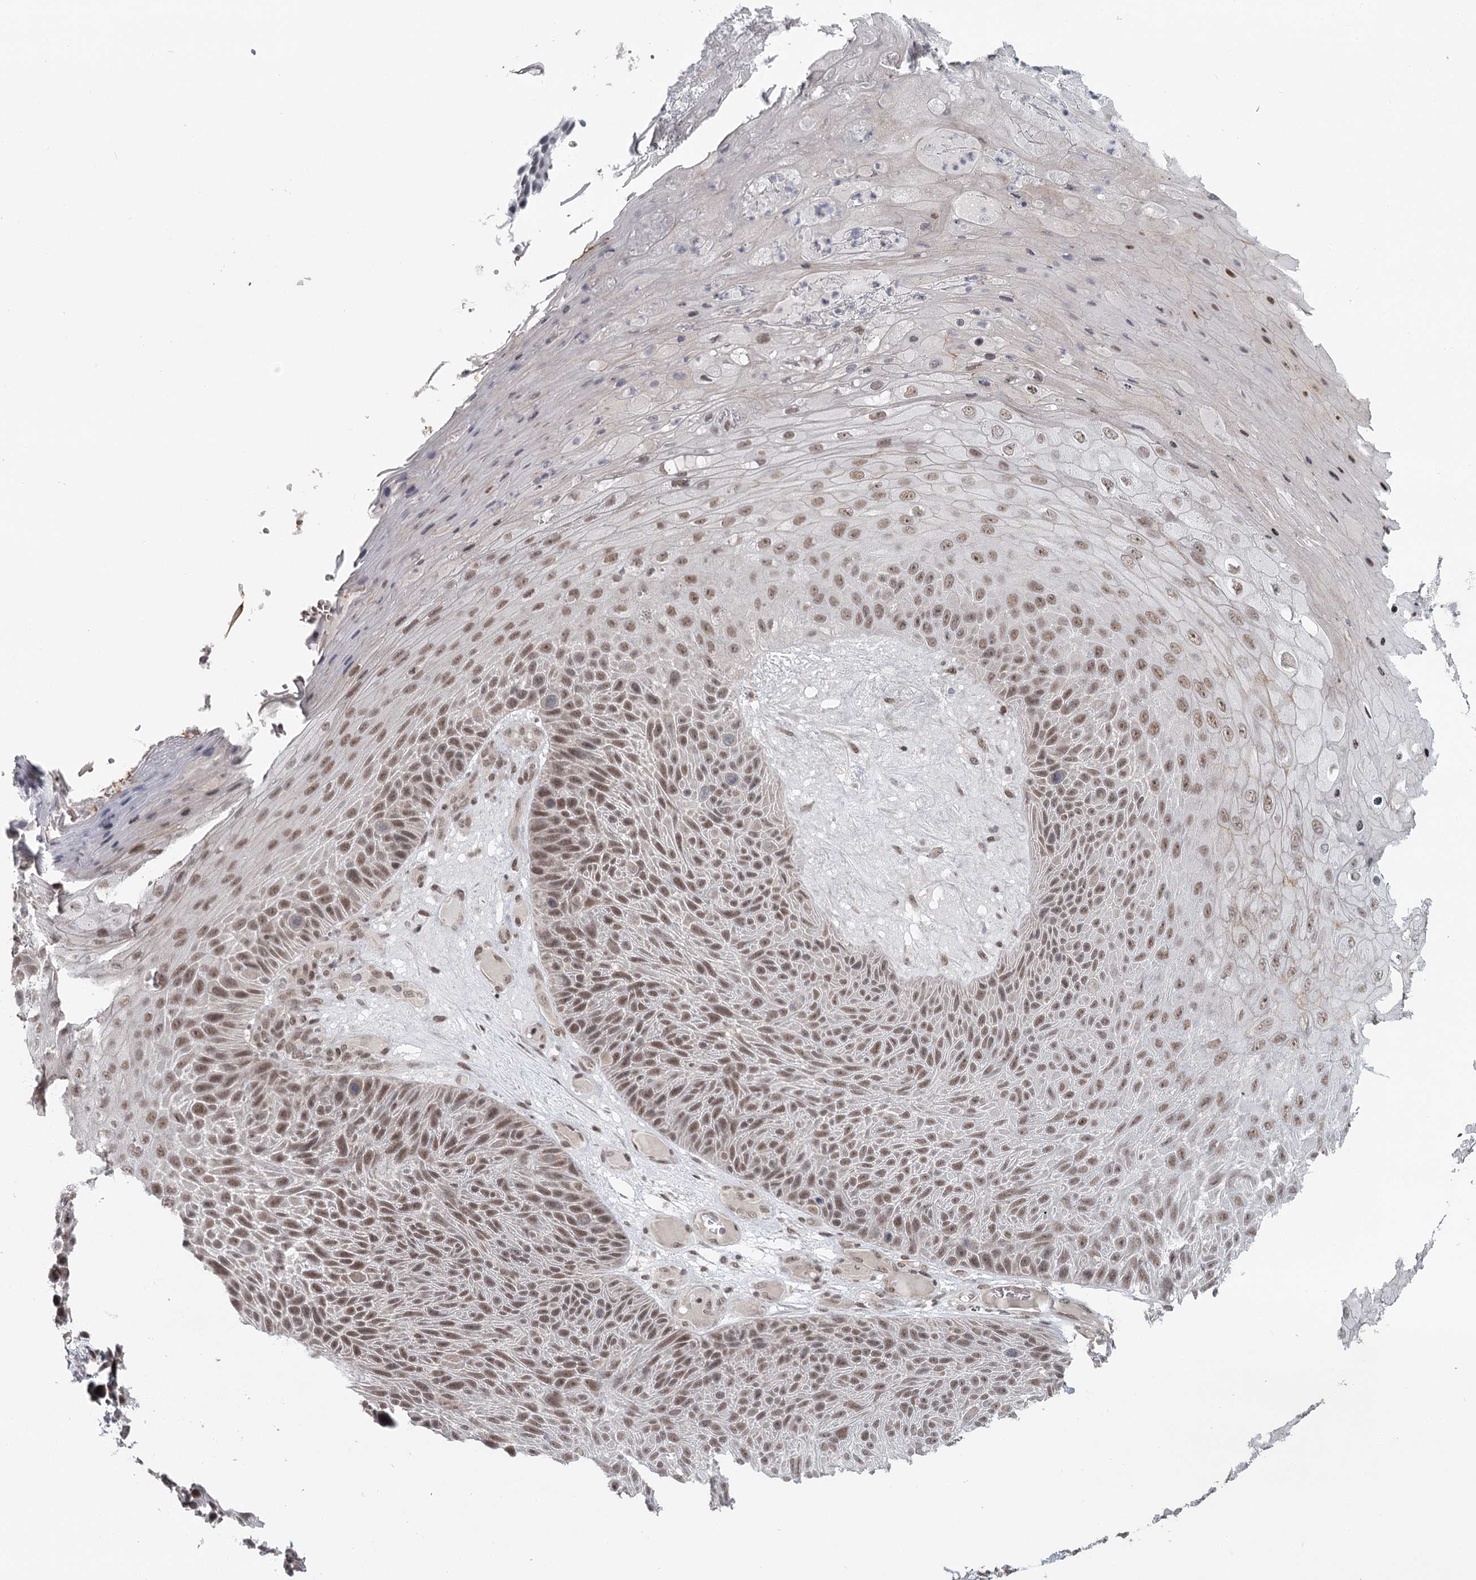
{"staining": {"intensity": "moderate", "quantity": ">75%", "location": "nuclear"}, "tissue": "skin cancer", "cell_type": "Tumor cells", "image_type": "cancer", "snomed": [{"axis": "morphology", "description": "Squamous cell carcinoma, NOS"}, {"axis": "topography", "description": "Skin"}], "caption": "Tumor cells show medium levels of moderate nuclear positivity in about >75% of cells in human skin cancer (squamous cell carcinoma).", "gene": "FAM13C", "patient": {"sex": "female", "age": 88}}